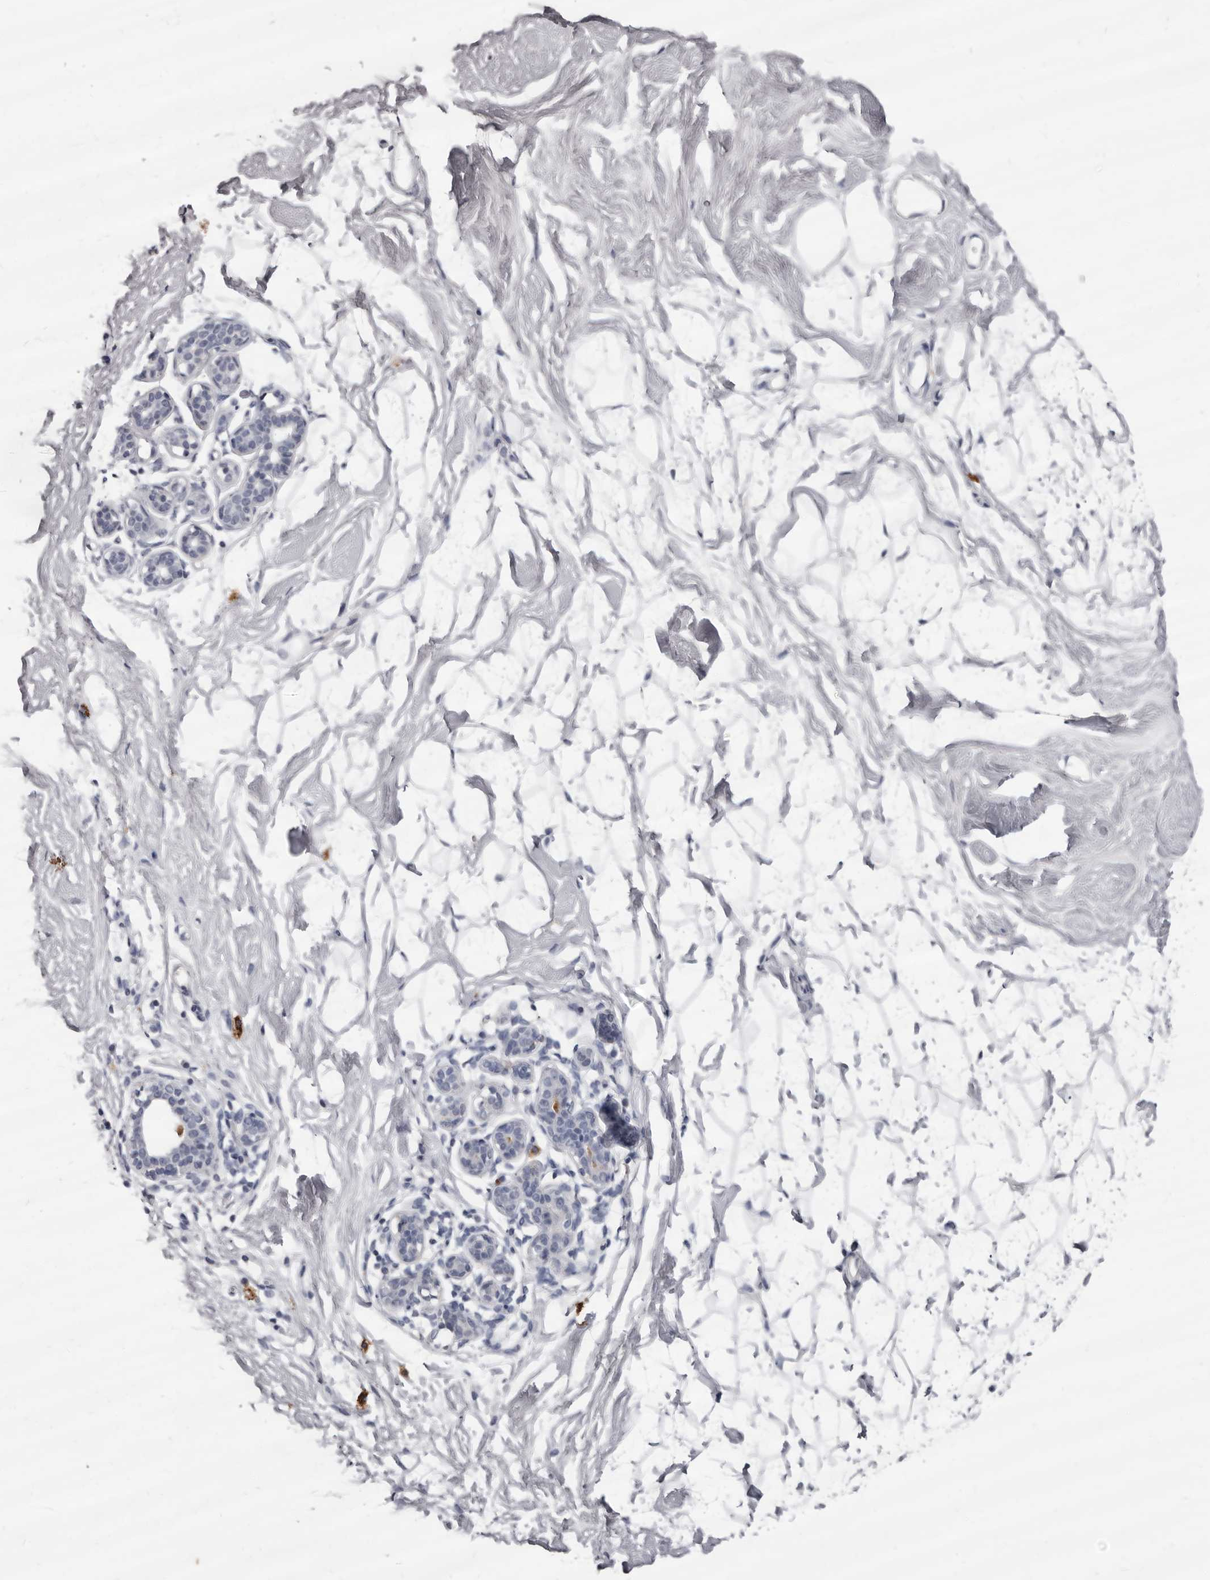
{"staining": {"intensity": "negative", "quantity": "none", "location": "none"}, "tissue": "breast", "cell_type": "Adipocytes", "image_type": "normal", "snomed": [{"axis": "morphology", "description": "Normal tissue, NOS"}, {"axis": "topography", "description": "Breast"}], "caption": "Immunohistochemistry image of unremarkable human breast stained for a protein (brown), which demonstrates no expression in adipocytes. The staining was performed using DAB to visualize the protein expression in brown, while the nuclei were stained in blue with hematoxylin (Magnification: 20x).", "gene": "GZMH", "patient": {"sex": "female", "age": 26}}